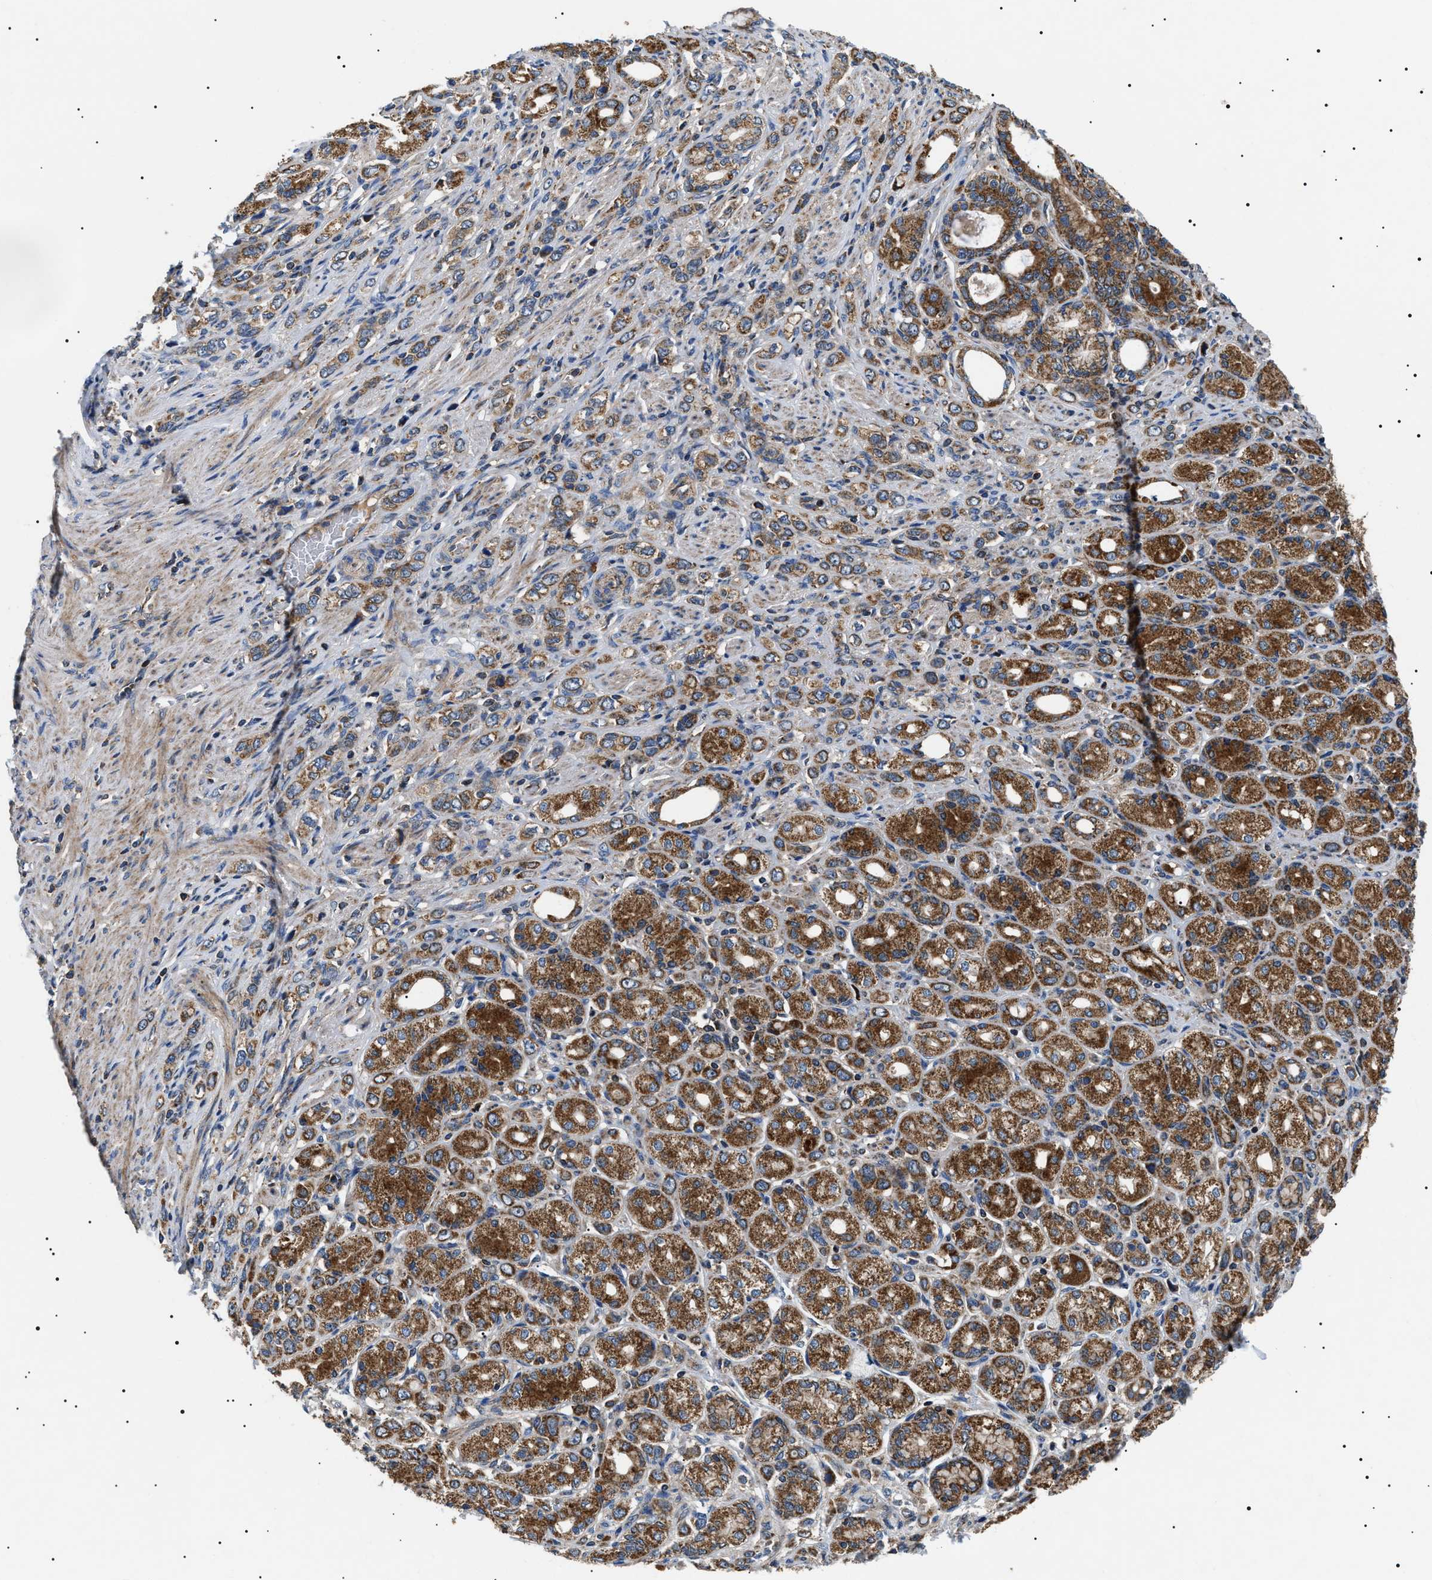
{"staining": {"intensity": "moderate", "quantity": ">75%", "location": "cytoplasmic/membranous"}, "tissue": "stomach cancer", "cell_type": "Tumor cells", "image_type": "cancer", "snomed": [{"axis": "morphology", "description": "Adenocarcinoma, NOS"}, {"axis": "topography", "description": "Stomach"}], "caption": "Protein expression analysis of human stomach cancer (adenocarcinoma) reveals moderate cytoplasmic/membranous expression in about >75% of tumor cells.", "gene": "OXSM", "patient": {"sex": "female", "age": 65}}